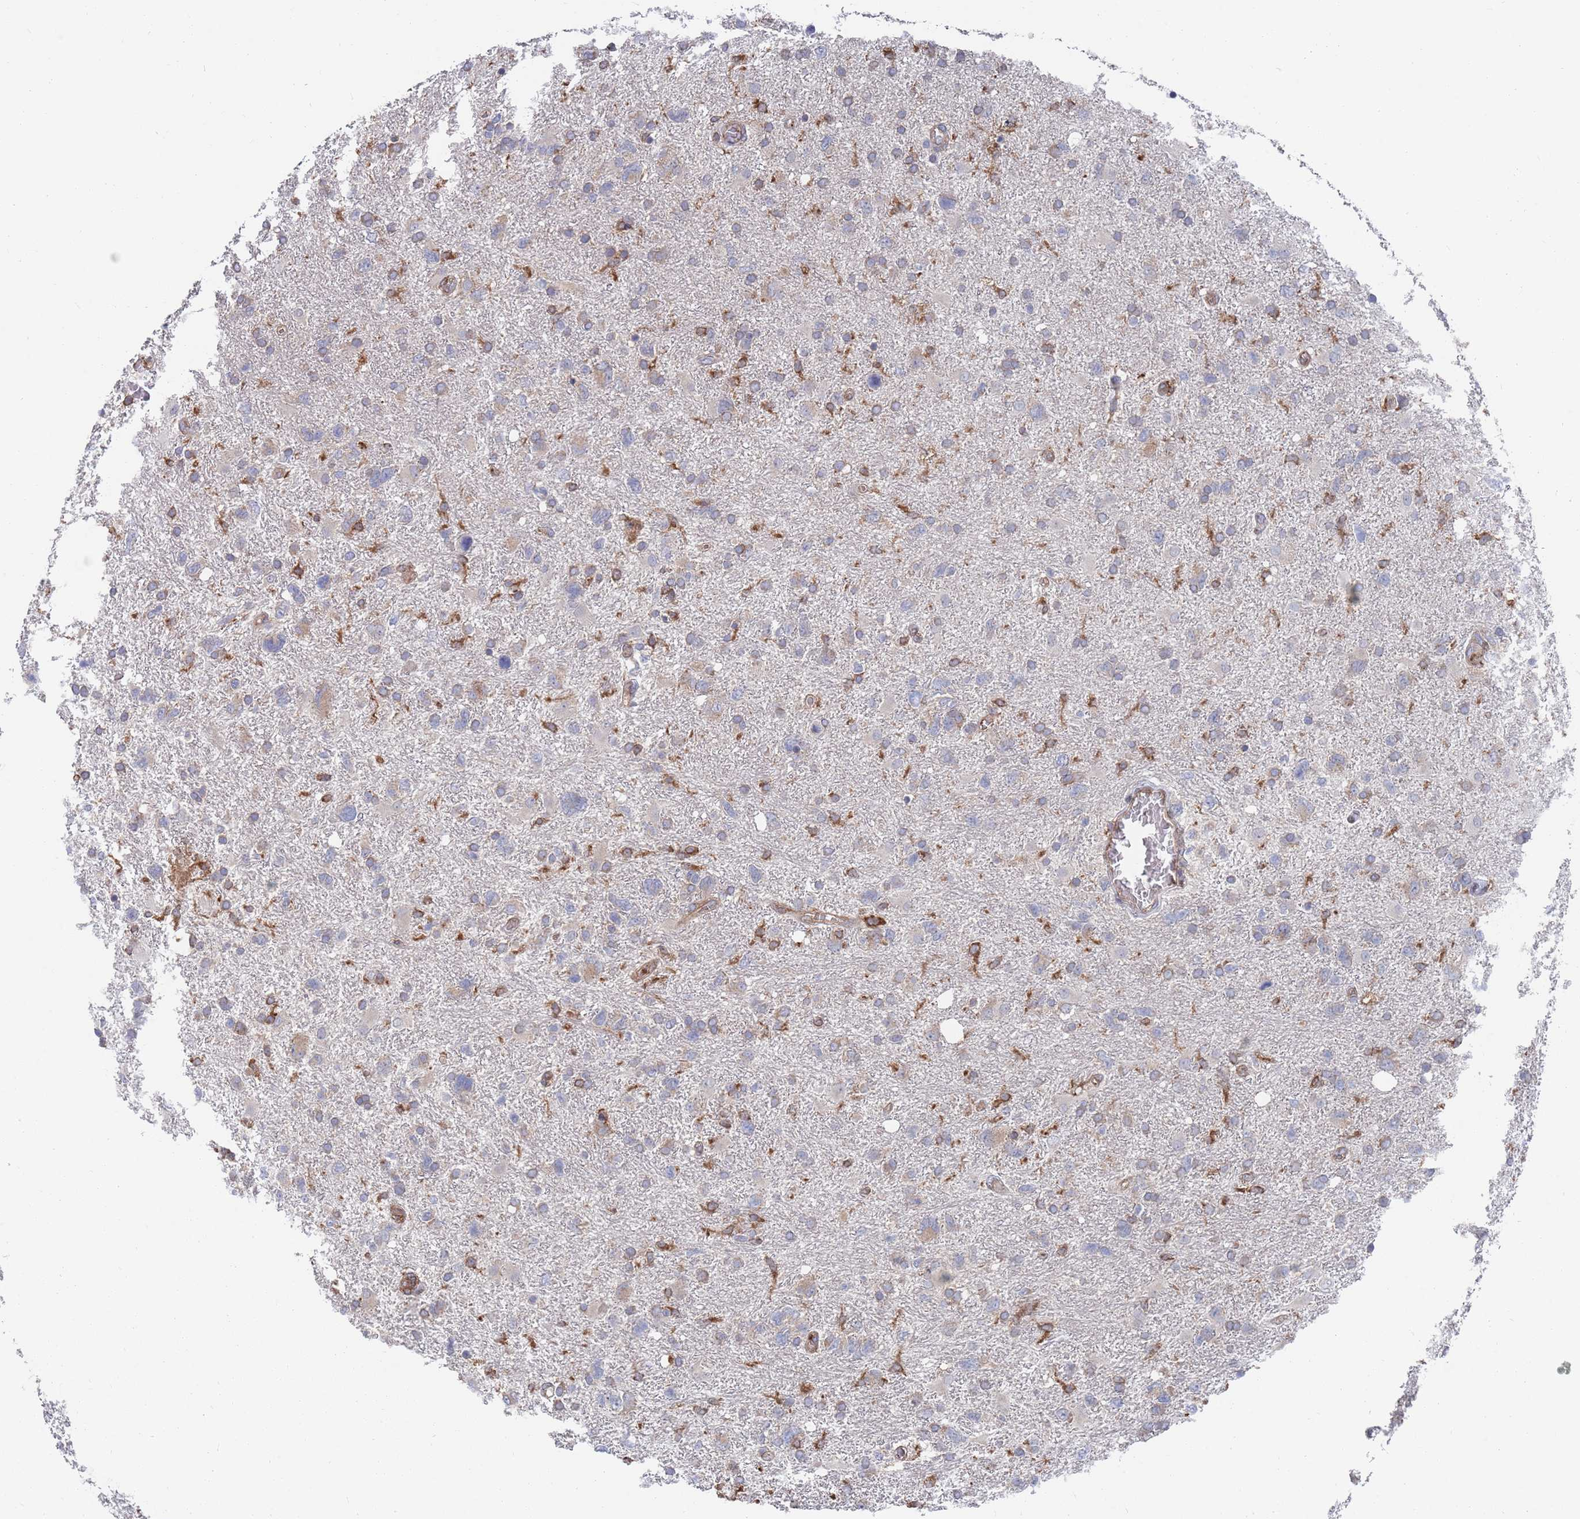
{"staining": {"intensity": "moderate", "quantity": "25%-75%", "location": "cytoplasmic/membranous"}, "tissue": "glioma", "cell_type": "Tumor cells", "image_type": "cancer", "snomed": [{"axis": "morphology", "description": "Glioma, malignant, High grade"}, {"axis": "topography", "description": "Brain"}], "caption": "Immunohistochemistry photomicrograph of malignant glioma (high-grade) stained for a protein (brown), which displays medium levels of moderate cytoplasmic/membranous staining in approximately 25%-75% of tumor cells.", "gene": "GID8", "patient": {"sex": "male", "age": 61}}